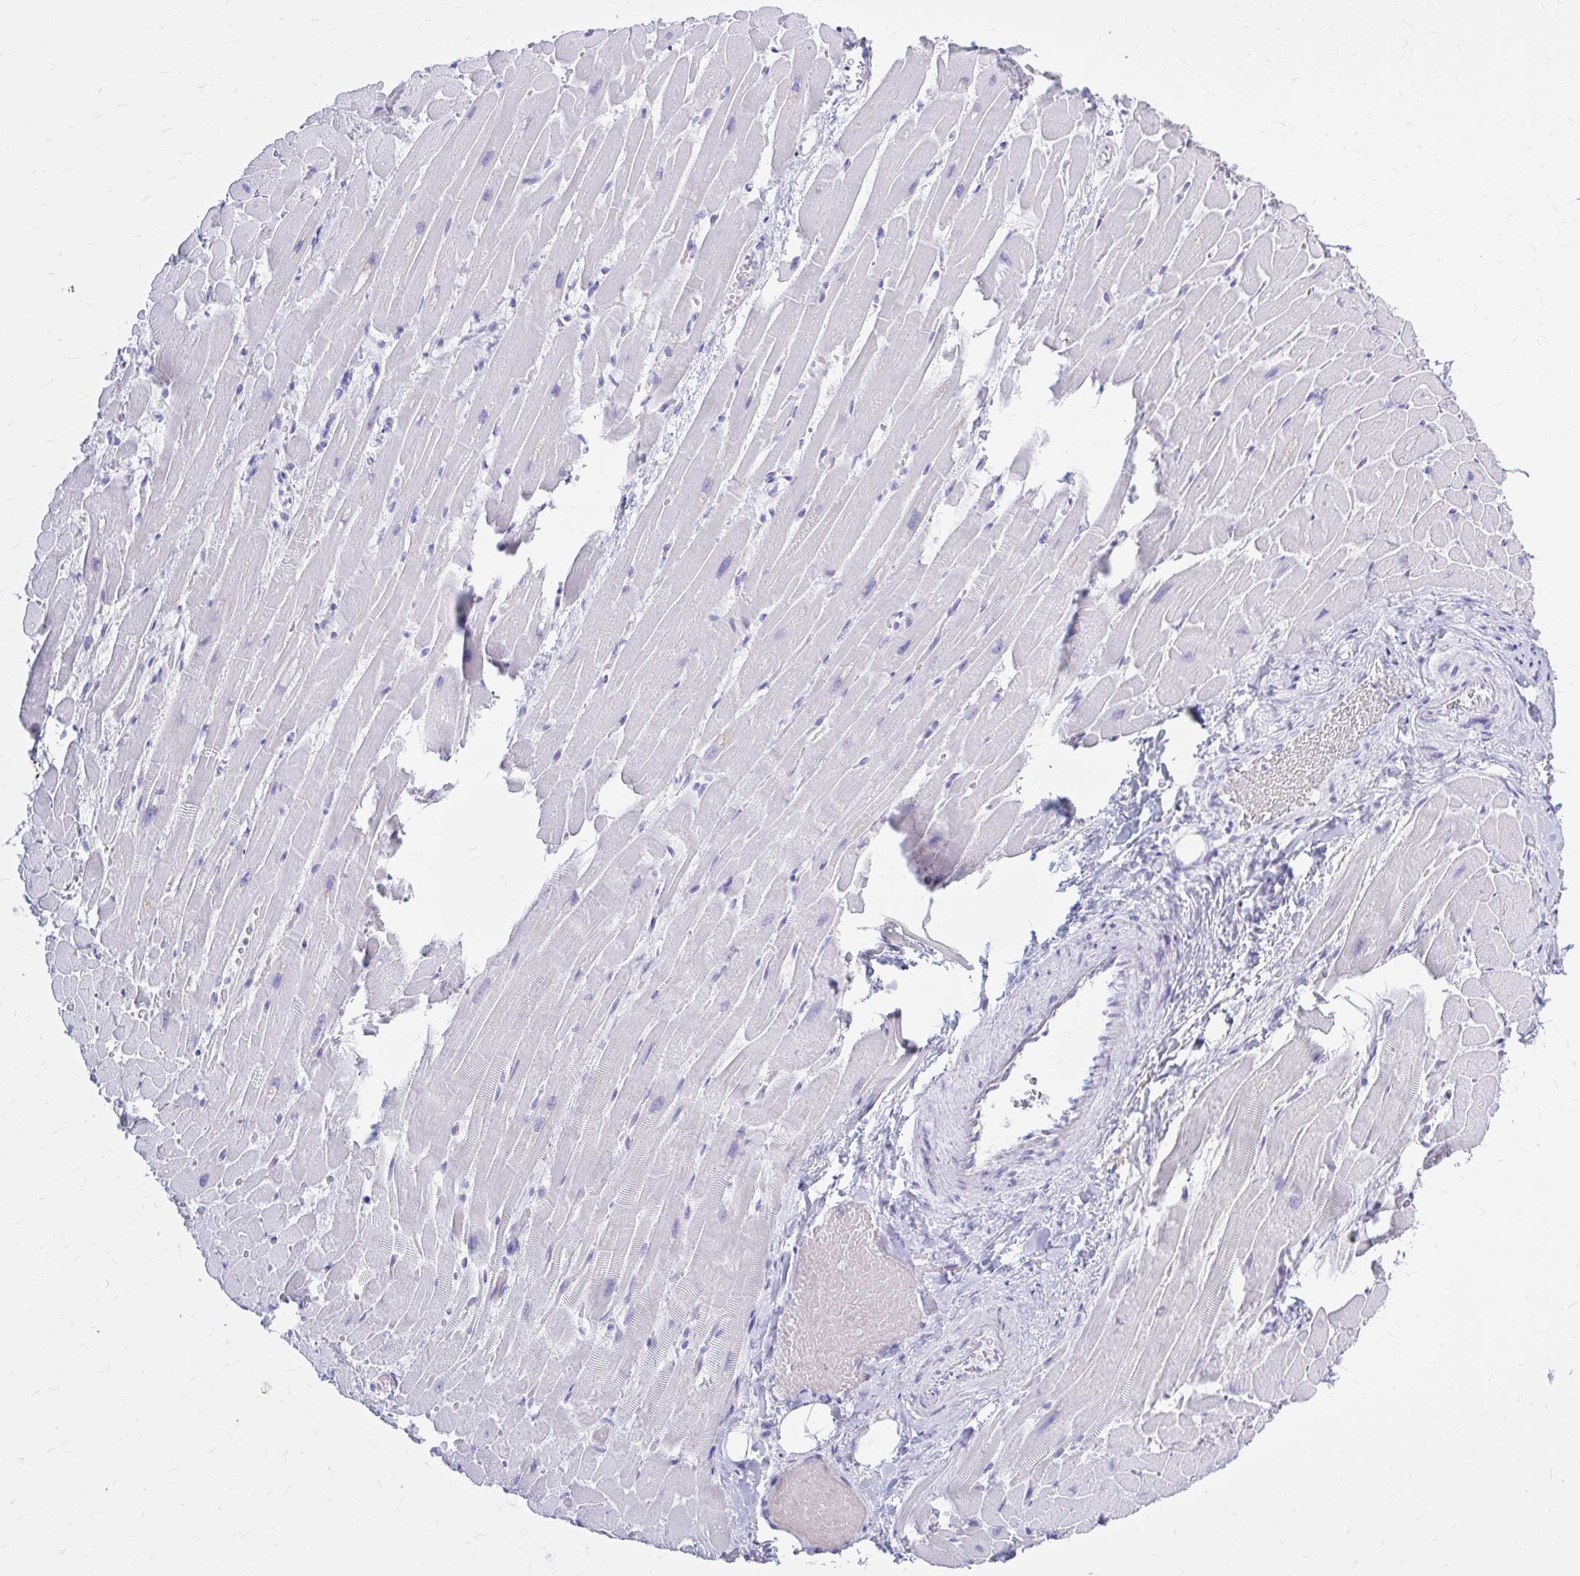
{"staining": {"intensity": "negative", "quantity": "none", "location": "none"}, "tissue": "heart muscle", "cell_type": "Cardiomyocytes", "image_type": "normal", "snomed": [{"axis": "morphology", "description": "Normal tissue, NOS"}, {"axis": "topography", "description": "Heart"}], "caption": "A photomicrograph of heart muscle stained for a protein shows no brown staining in cardiomyocytes. (DAB IHC visualized using brightfield microscopy, high magnification).", "gene": "KLHDC7A", "patient": {"sex": "male", "age": 37}}